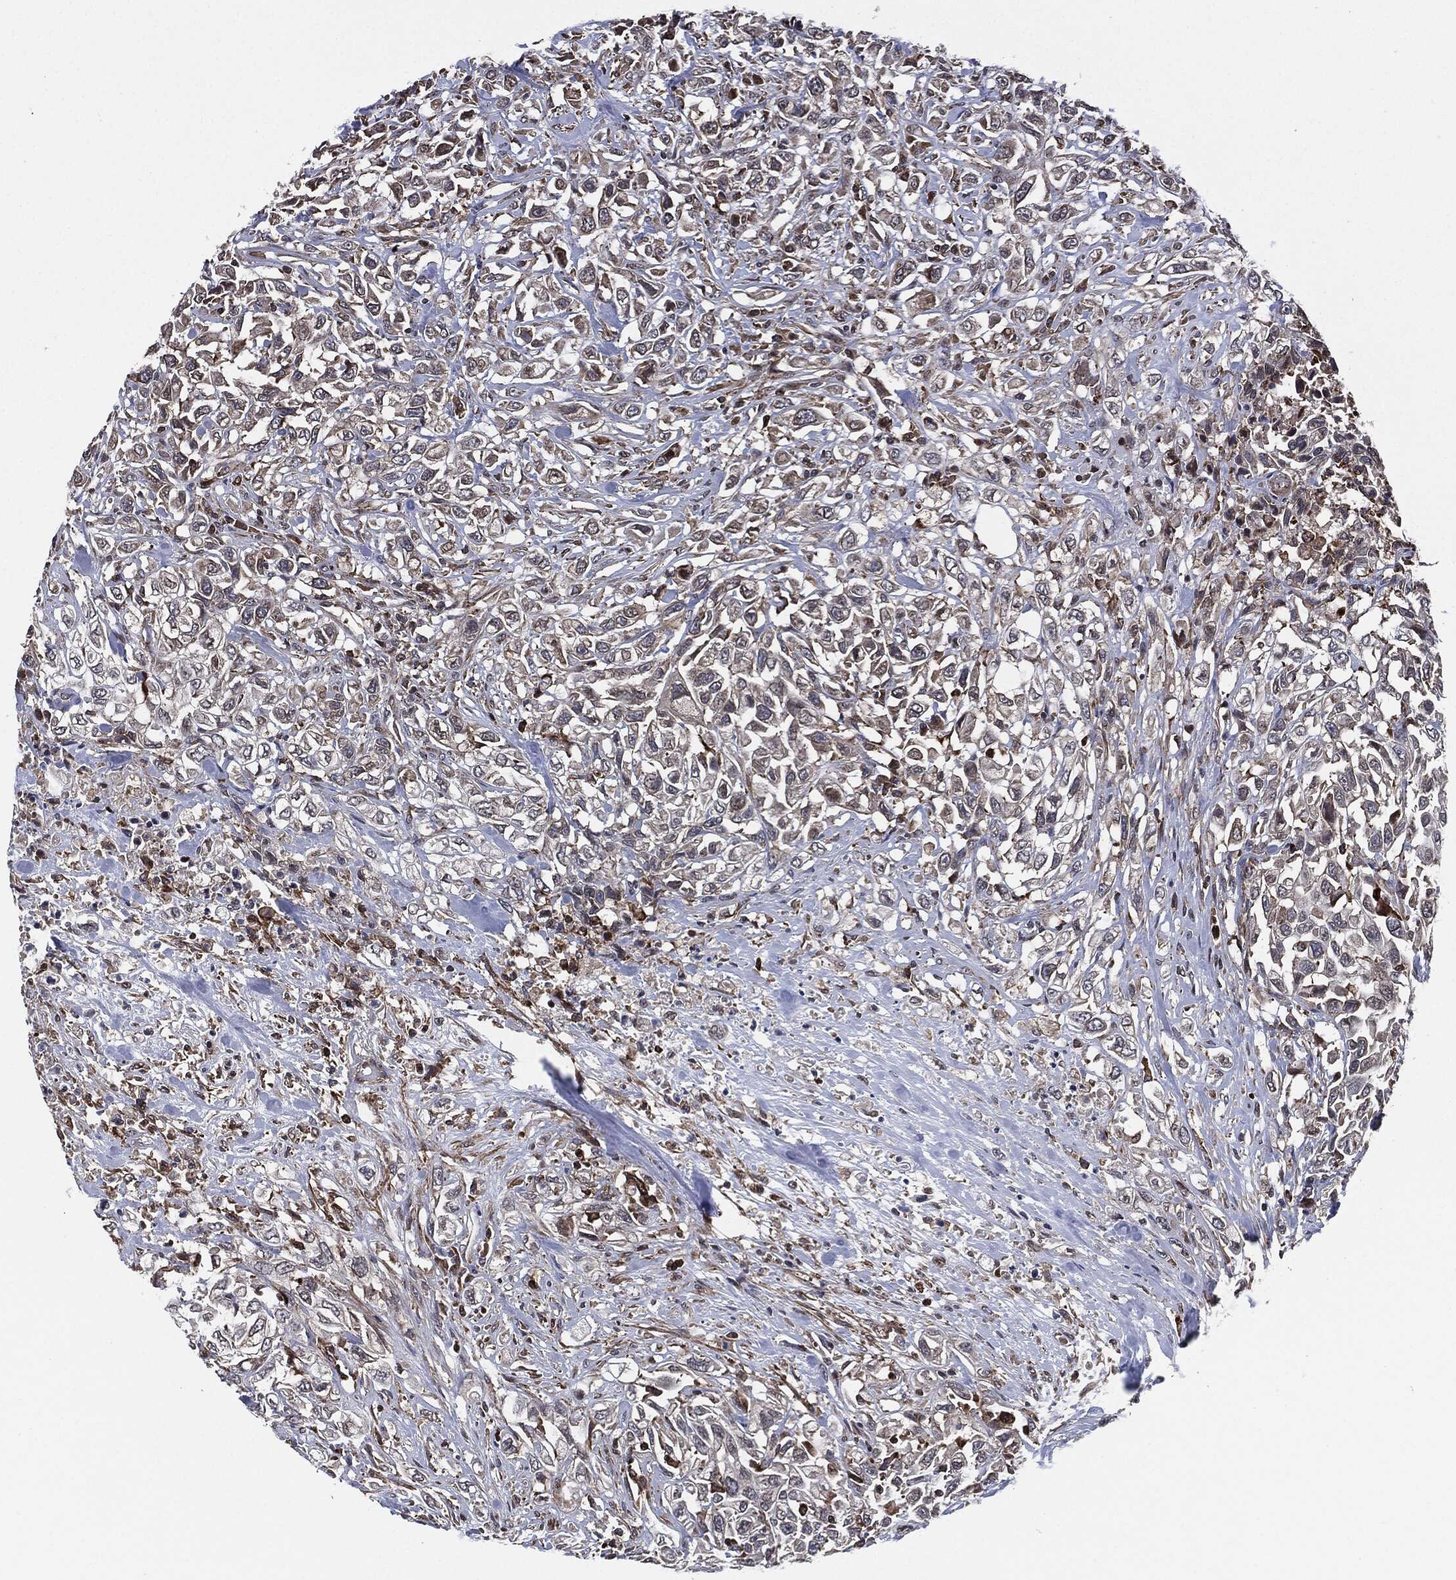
{"staining": {"intensity": "negative", "quantity": "none", "location": "none"}, "tissue": "urothelial cancer", "cell_type": "Tumor cells", "image_type": "cancer", "snomed": [{"axis": "morphology", "description": "Urothelial carcinoma, High grade"}, {"axis": "topography", "description": "Urinary bladder"}], "caption": "The immunohistochemistry histopathology image has no significant positivity in tumor cells of urothelial cancer tissue.", "gene": "UBR1", "patient": {"sex": "female", "age": 56}}